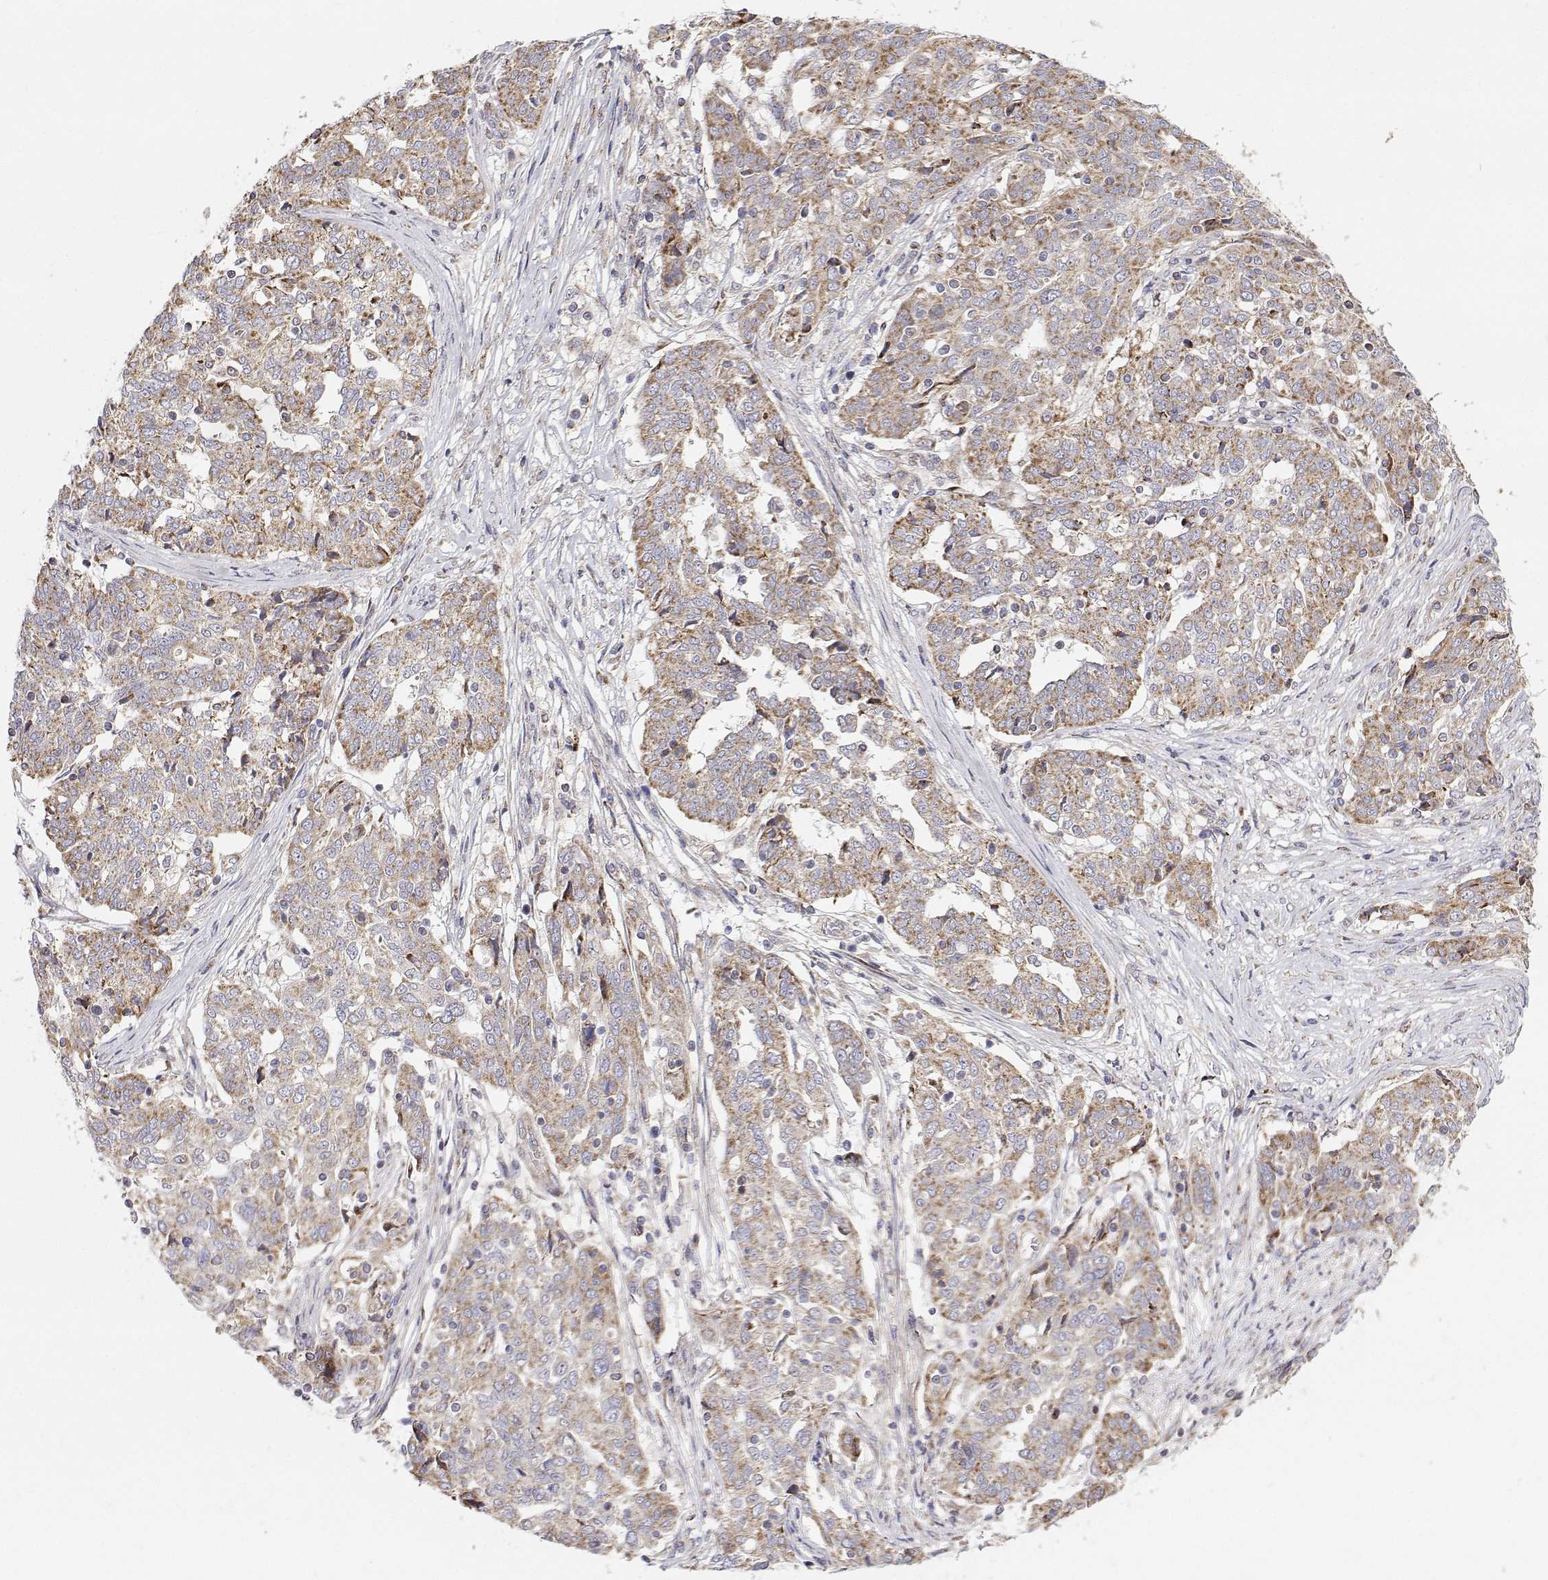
{"staining": {"intensity": "weak", "quantity": ">75%", "location": "cytoplasmic/membranous"}, "tissue": "ovarian cancer", "cell_type": "Tumor cells", "image_type": "cancer", "snomed": [{"axis": "morphology", "description": "Cystadenocarcinoma, serous, NOS"}, {"axis": "topography", "description": "Ovary"}], "caption": "Immunohistochemical staining of human serous cystadenocarcinoma (ovarian) displays weak cytoplasmic/membranous protein expression in approximately >75% of tumor cells.", "gene": "SPICE1", "patient": {"sex": "female", "age": 67}}